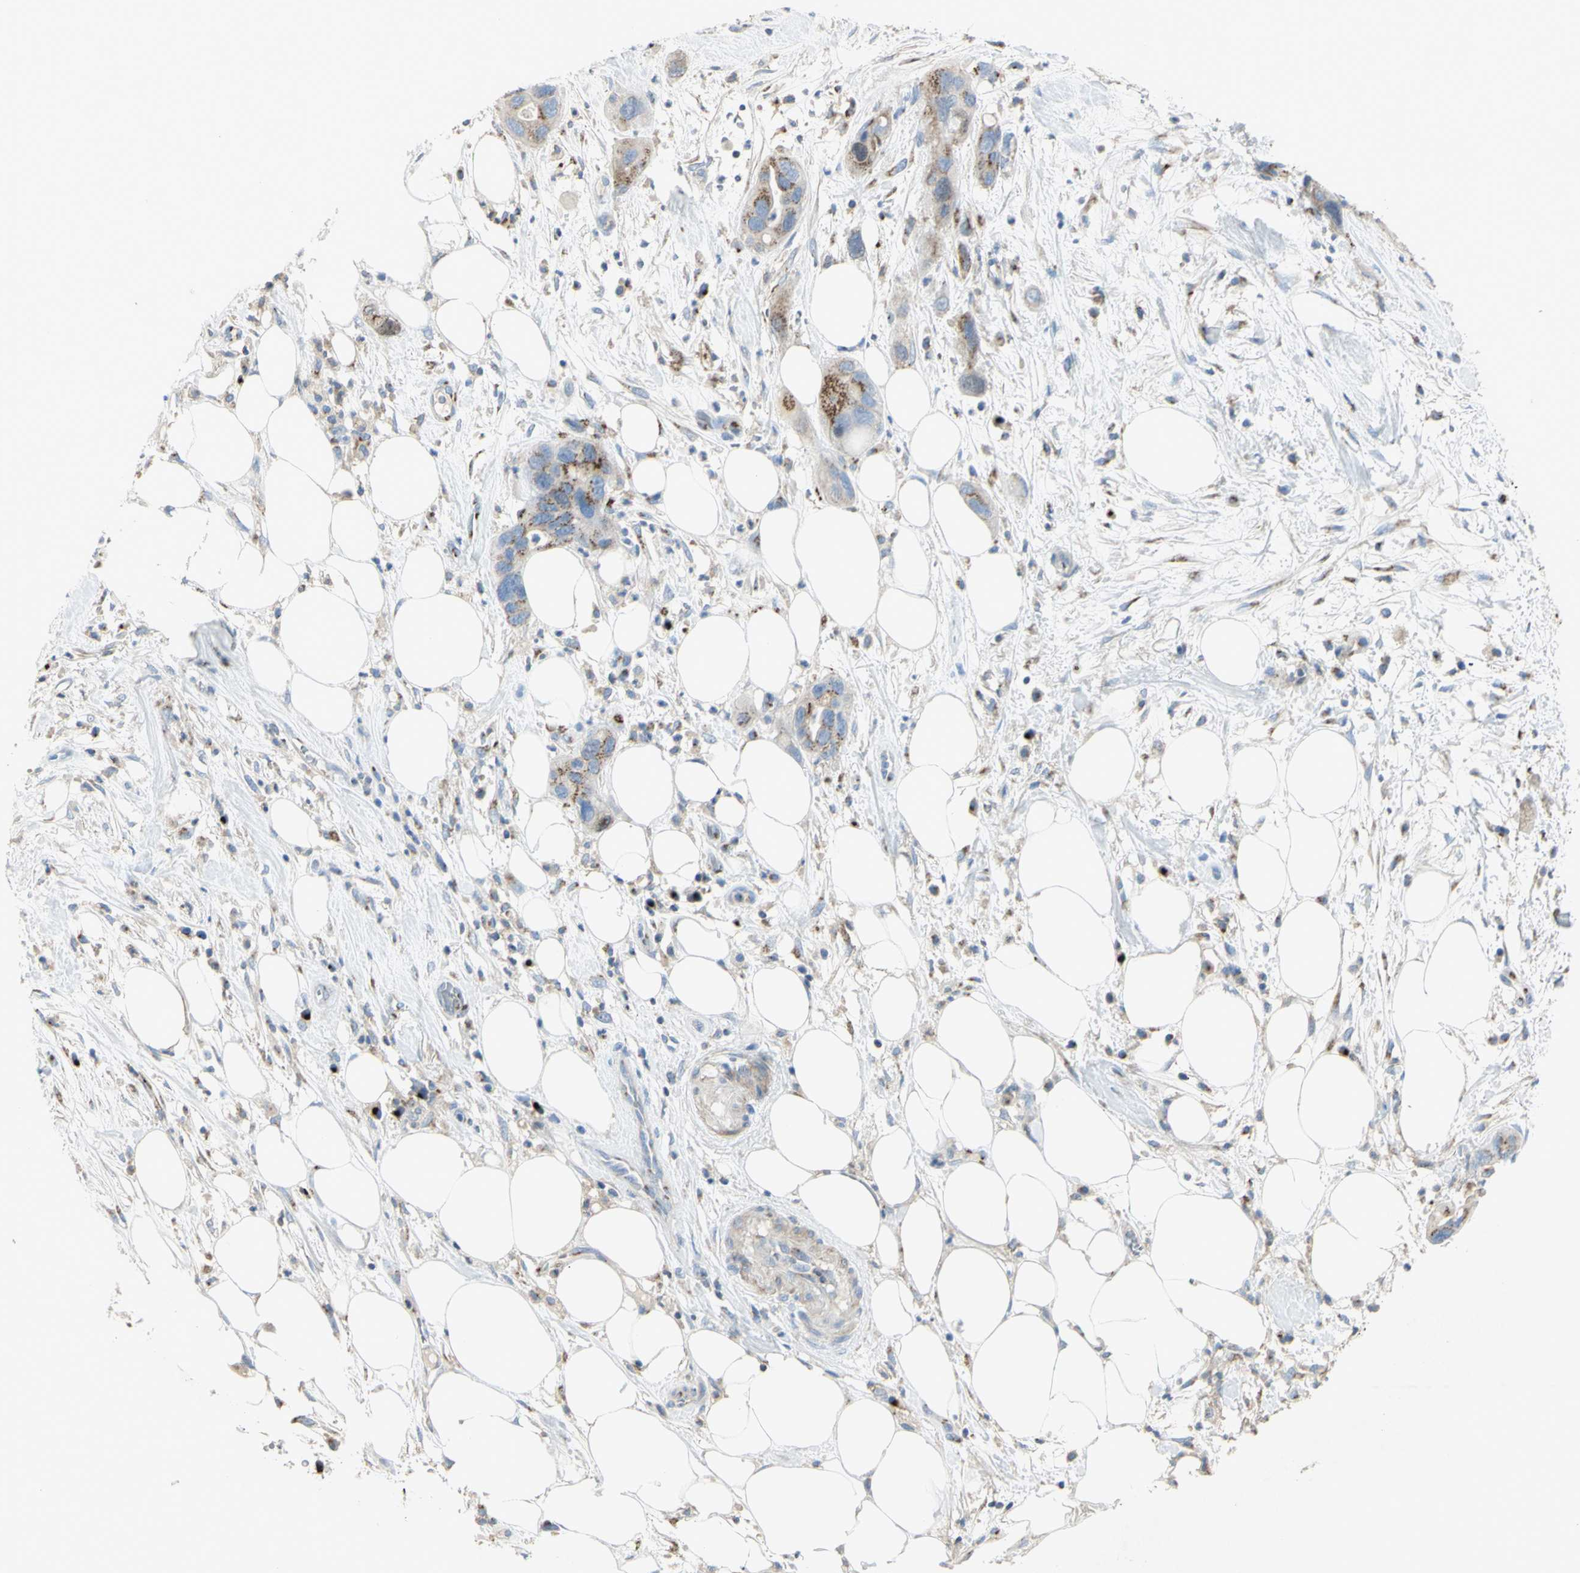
{"staining": {"intensity": "moderate", "quantity": "25%-75%", "location": "cytoplasmic/membranous"}, "tissue": "pancreatic cancer", "cell_type": "Tumor cells", "image_type": "cancer", "snomed": [{"axis": "morphology", "description": "Adenocarcinoma, NOS"}, {"axis": "topography", "description": "Pancreas"}], "caption": "Immunohistochemistry (IHC) image of pancreatic adenocarcinoma stained for a protein (brown), which exhibits medium levels of moderate cytoplasmic/membranous expression in approximately 25%-75% of tumor cells.", "gene": "B4GALT3", "patient": {"sex": "female", "age": 71}}